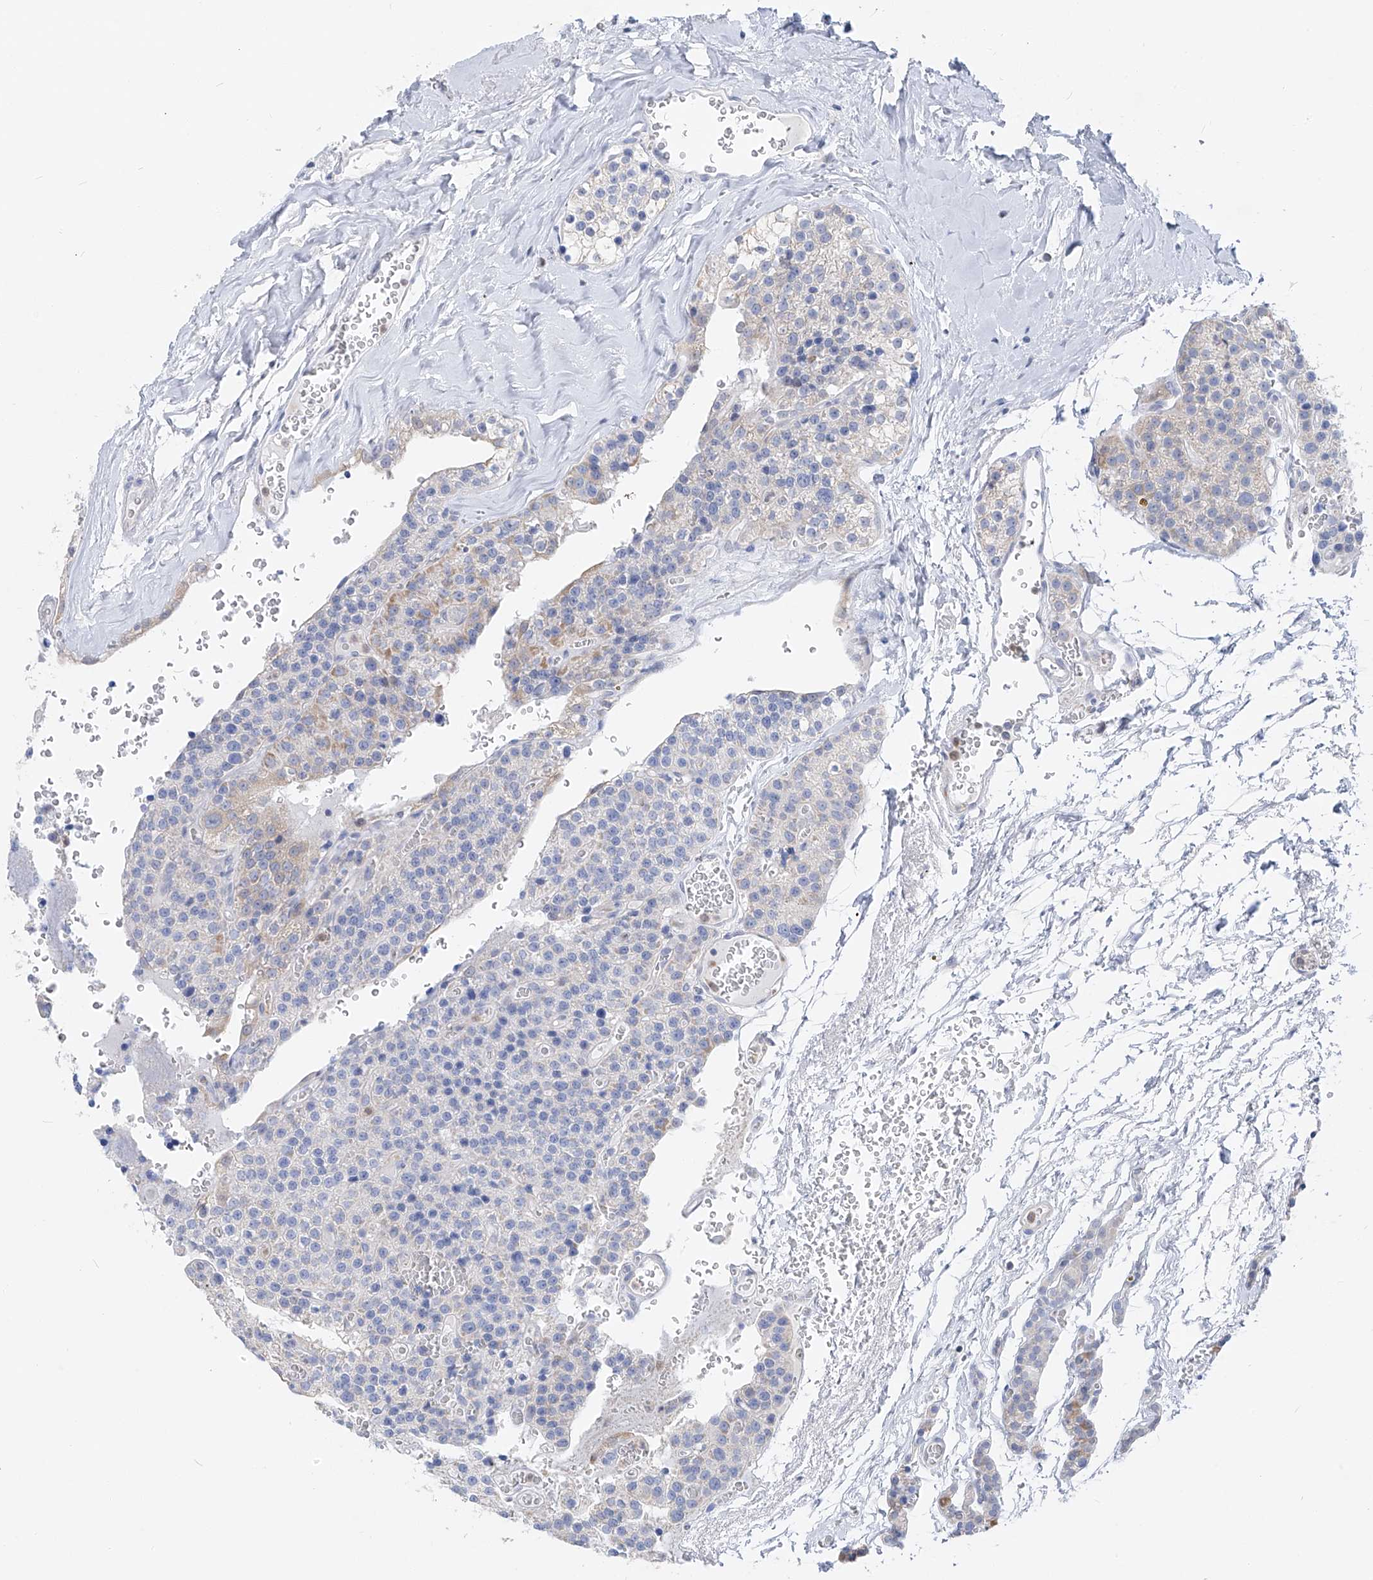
{"staining": {"intensity": "negative", "quantity": "none", "location": "none"}, "tissue": "parathyroid gland", "cell_type": "Glandular cells", "image_type": "normal", "snomed": [{"axis": "morphology", "description": "Normal tissue, NOS"}, {"axis": "topography", "description": "Parathyroid gland"}], "caption": "This is an immunohistochemistry image of unremarkable human parathyroid gland. There is no positivity in glandular cells.", "gene": "UFL1", "patient": {"sex": "female", "age": 64}}